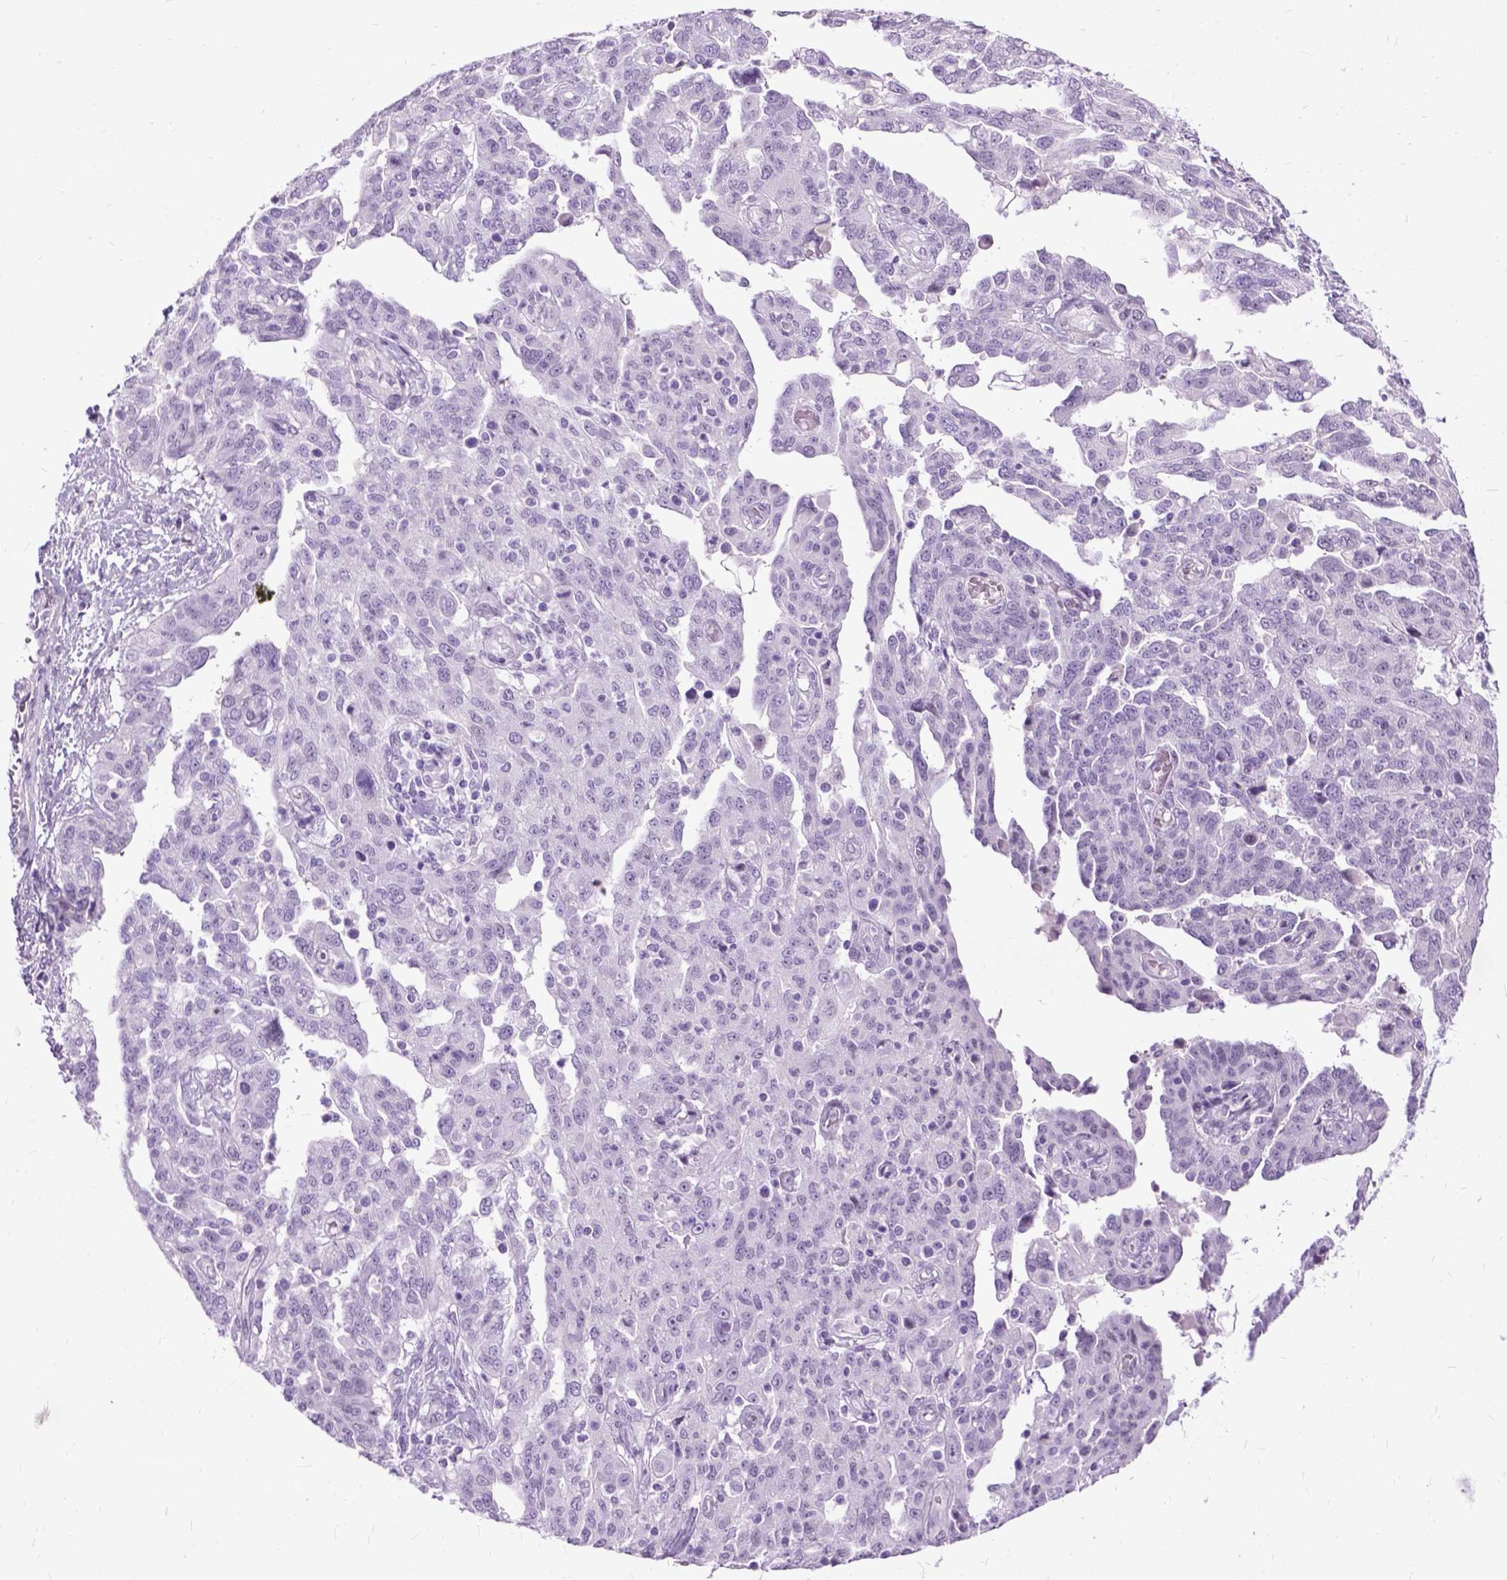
{"staining": {"intensity": "negative", "quantity": "none", "location": "none"}, "tissue": "ovarian cancer", "cell_type": "Tumor cells", "image_type": "cancer", "snomed": [{"axis": "morphology", "description": "Cystadenocarcinoma, serous, NOS"}, {"axis": "topography", "description": "Ovary"}], "caption": "Ovarian serous cystadenocarcinoma was stained to show a protein in brown. There is no significant positivity in tumor cells.", "gene": "PROB1", "patient": {"sex": "female", "age": 67}}